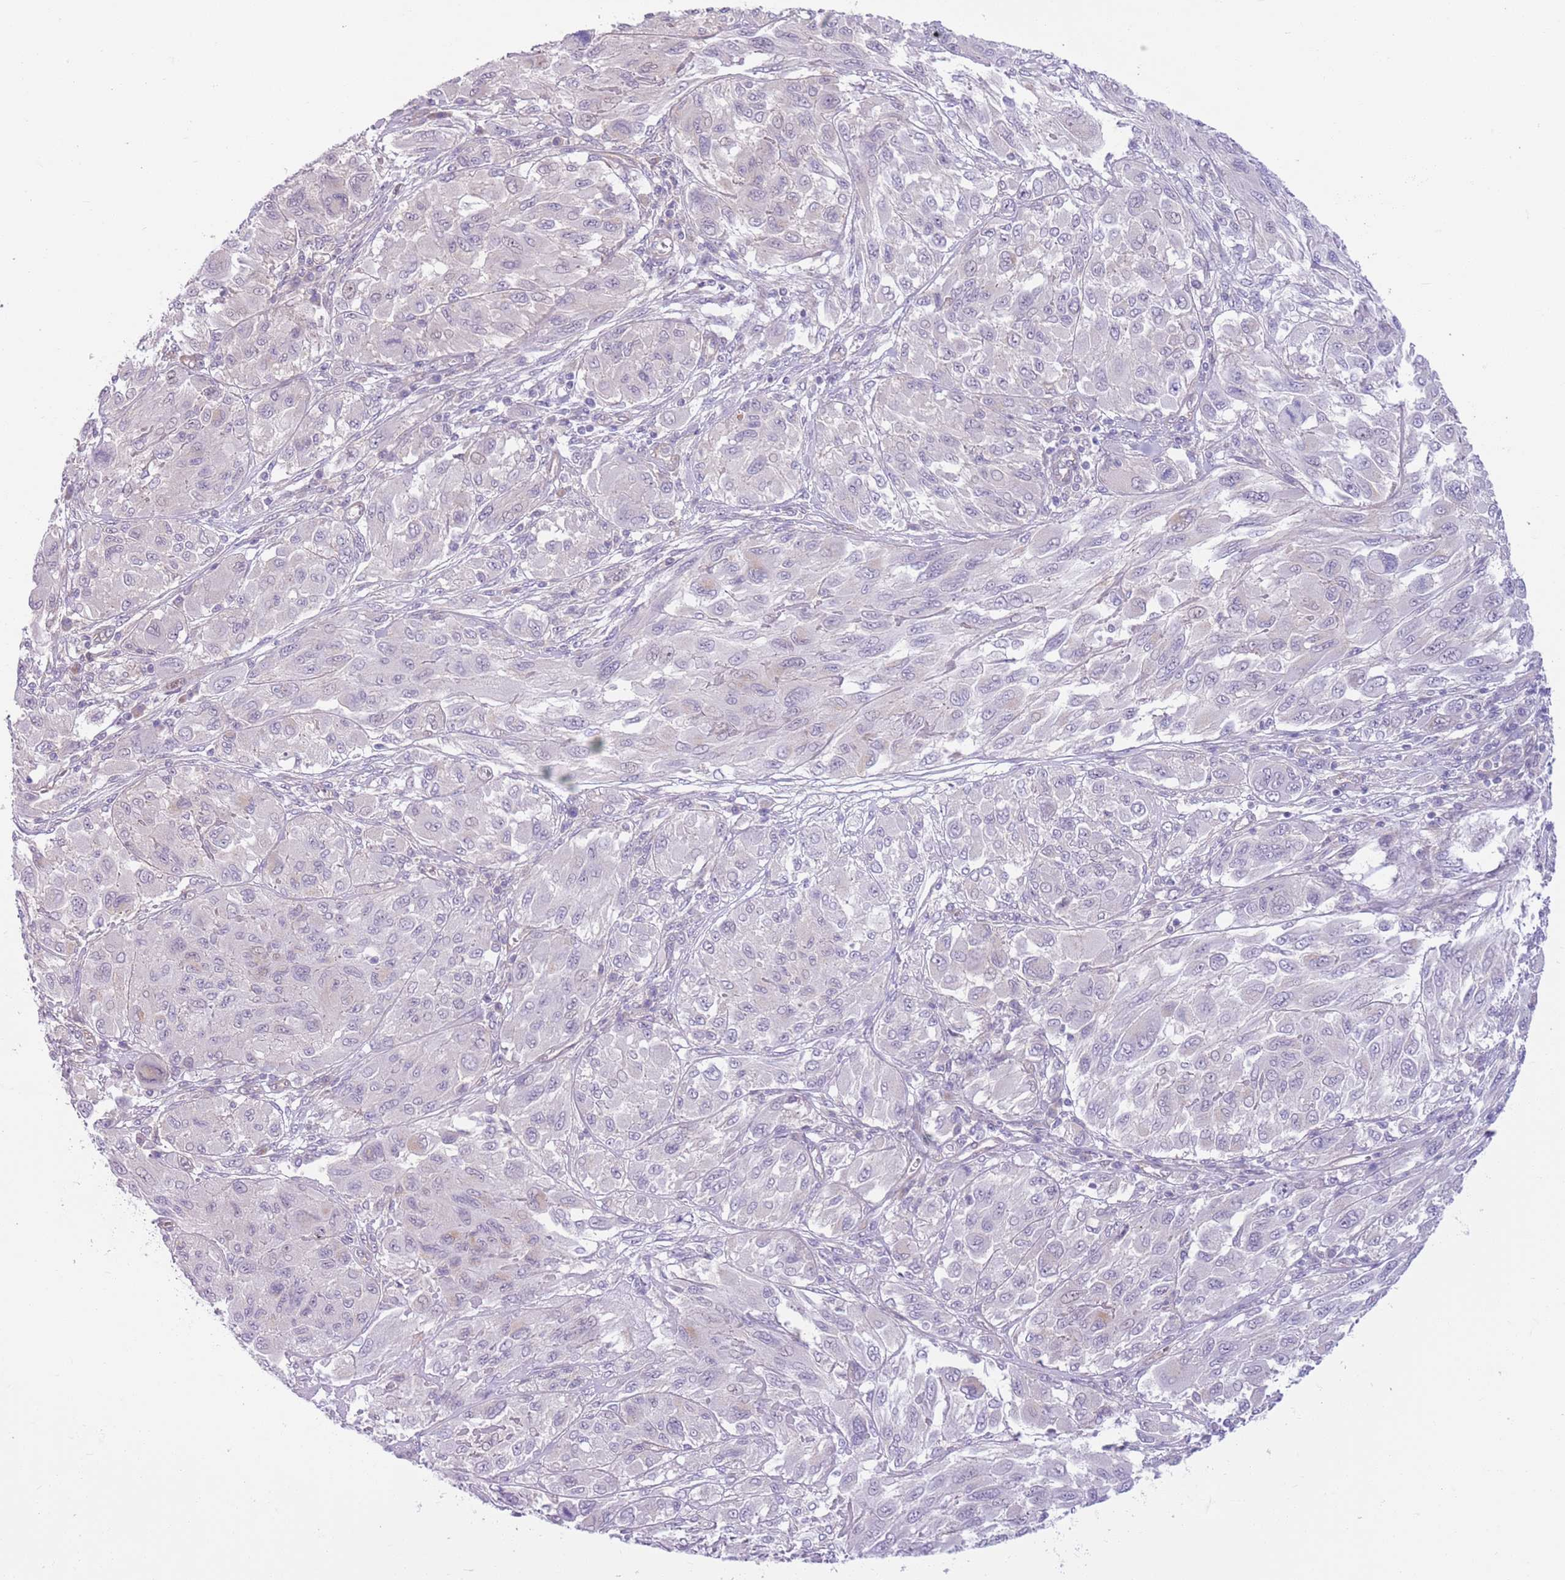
{"staining": {"intensity": "negative", "quantity": "none", "location": "none"}, "tissue": "melanoma", "cell_type": "Tumor cells", "image_type": "cancer", "snomed": [{"axis": "morphology", "description": "Malignant melanoma, NOS"}, {"axis": "topography", "description": "Skin"}], "caption": "Tumor cells are negative for brown protein staining in melanoma.", "gene": "PARP8", "patient": {"sex": "female", "age": 91}}